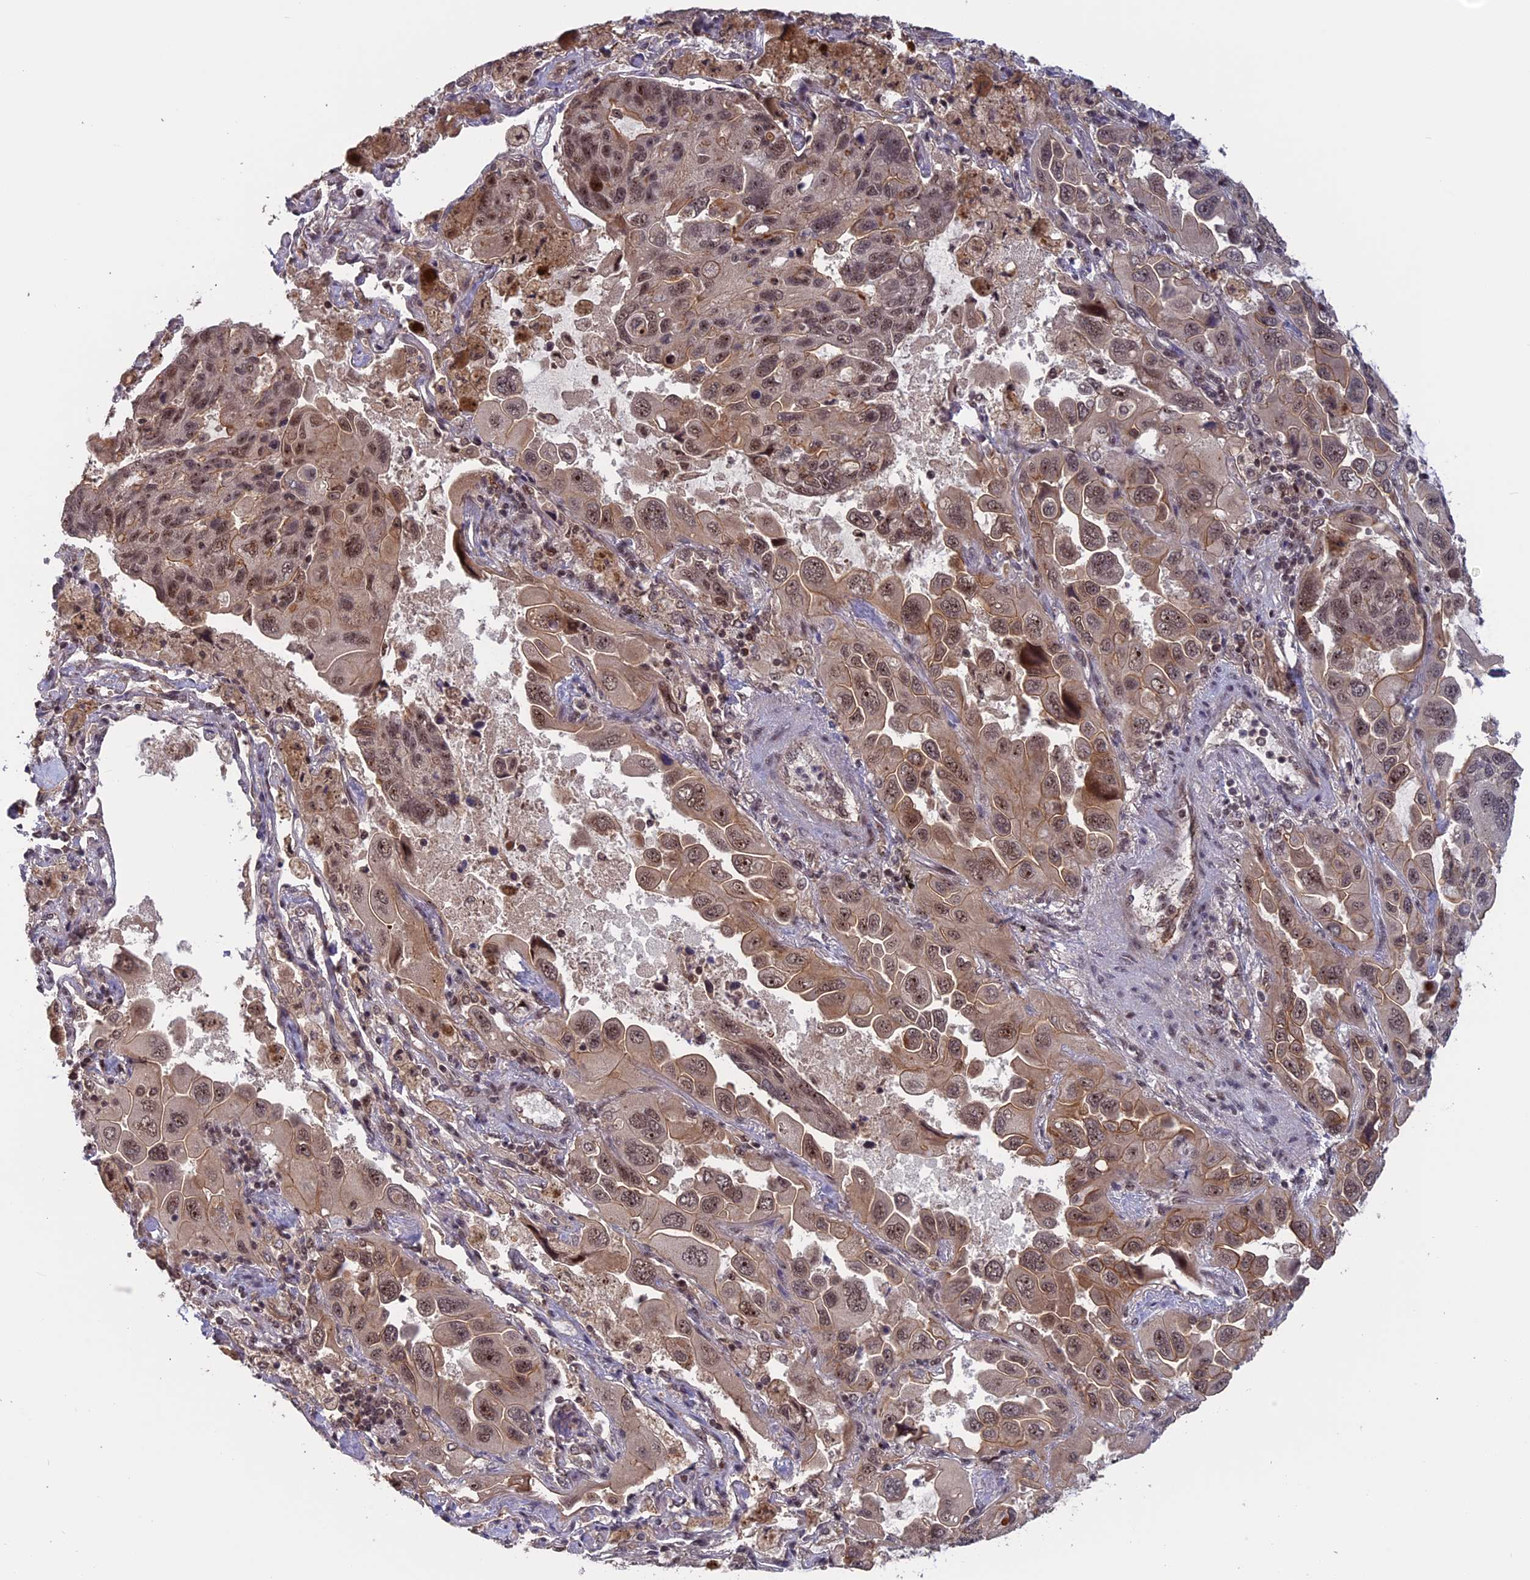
{"staining": {"intensity": "moderate", "quantity": "25%-75%", "location": "nuclear"}, "tissue": "lung cancer", "cell_type": "Tumor cells", "image_type": "cancer", "snomed": [{"axis": "morphology", "description": "Adenocarcinoma, NOS"}, {"axis": "topography", "description": "Lung"}], "caption": "Immunohistochemical staining of lung cancer (adenocarcinoma) displays moderate nuclear protein staining in about 25%-75% of tumor cells.", "gene": "CACTIN", "patient": {"sex": "male", "age": 64}}